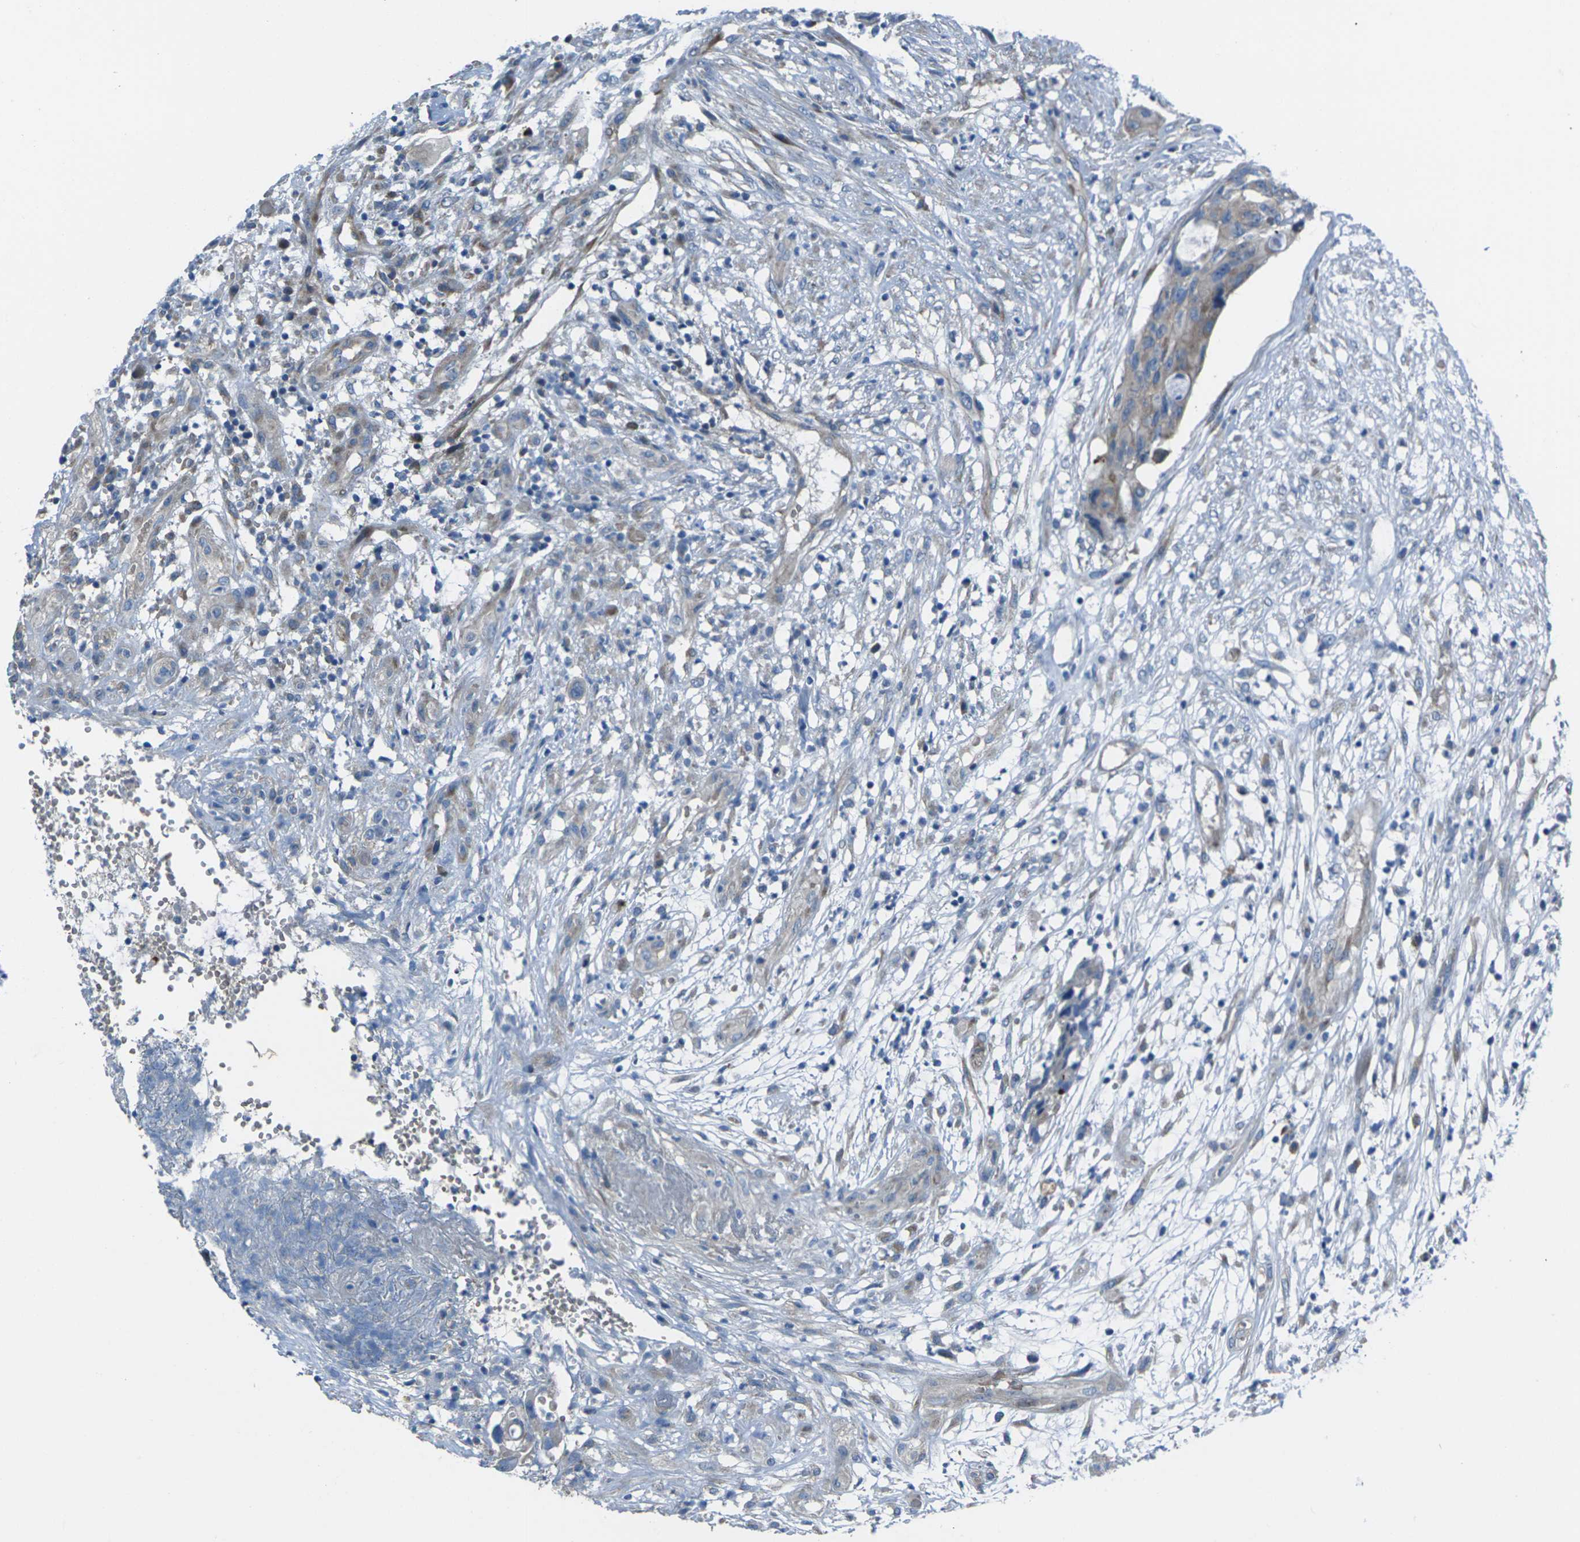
{"staining": {"intensity": "moderate", "quantity": "<25%", "location": "cytoplasmic/membranous"}, "tissue": "colorectal cancer", "cell_type": "Tumor cells", "image_type": "cancer", "snomed": [{"axis": "morphology", "description": "Adenocarcinoma, NOS"}, {"axis": "topography", "description": "Colon"}], "caption": "Protein analysis of colorectal adenocarcinoma tissue demonstrates moderate cytoplasmic/membranous staining in approximately <25% of tumor cells.", "gene": "EDNRA", "patient": {"sex": "female", "age": 57}}